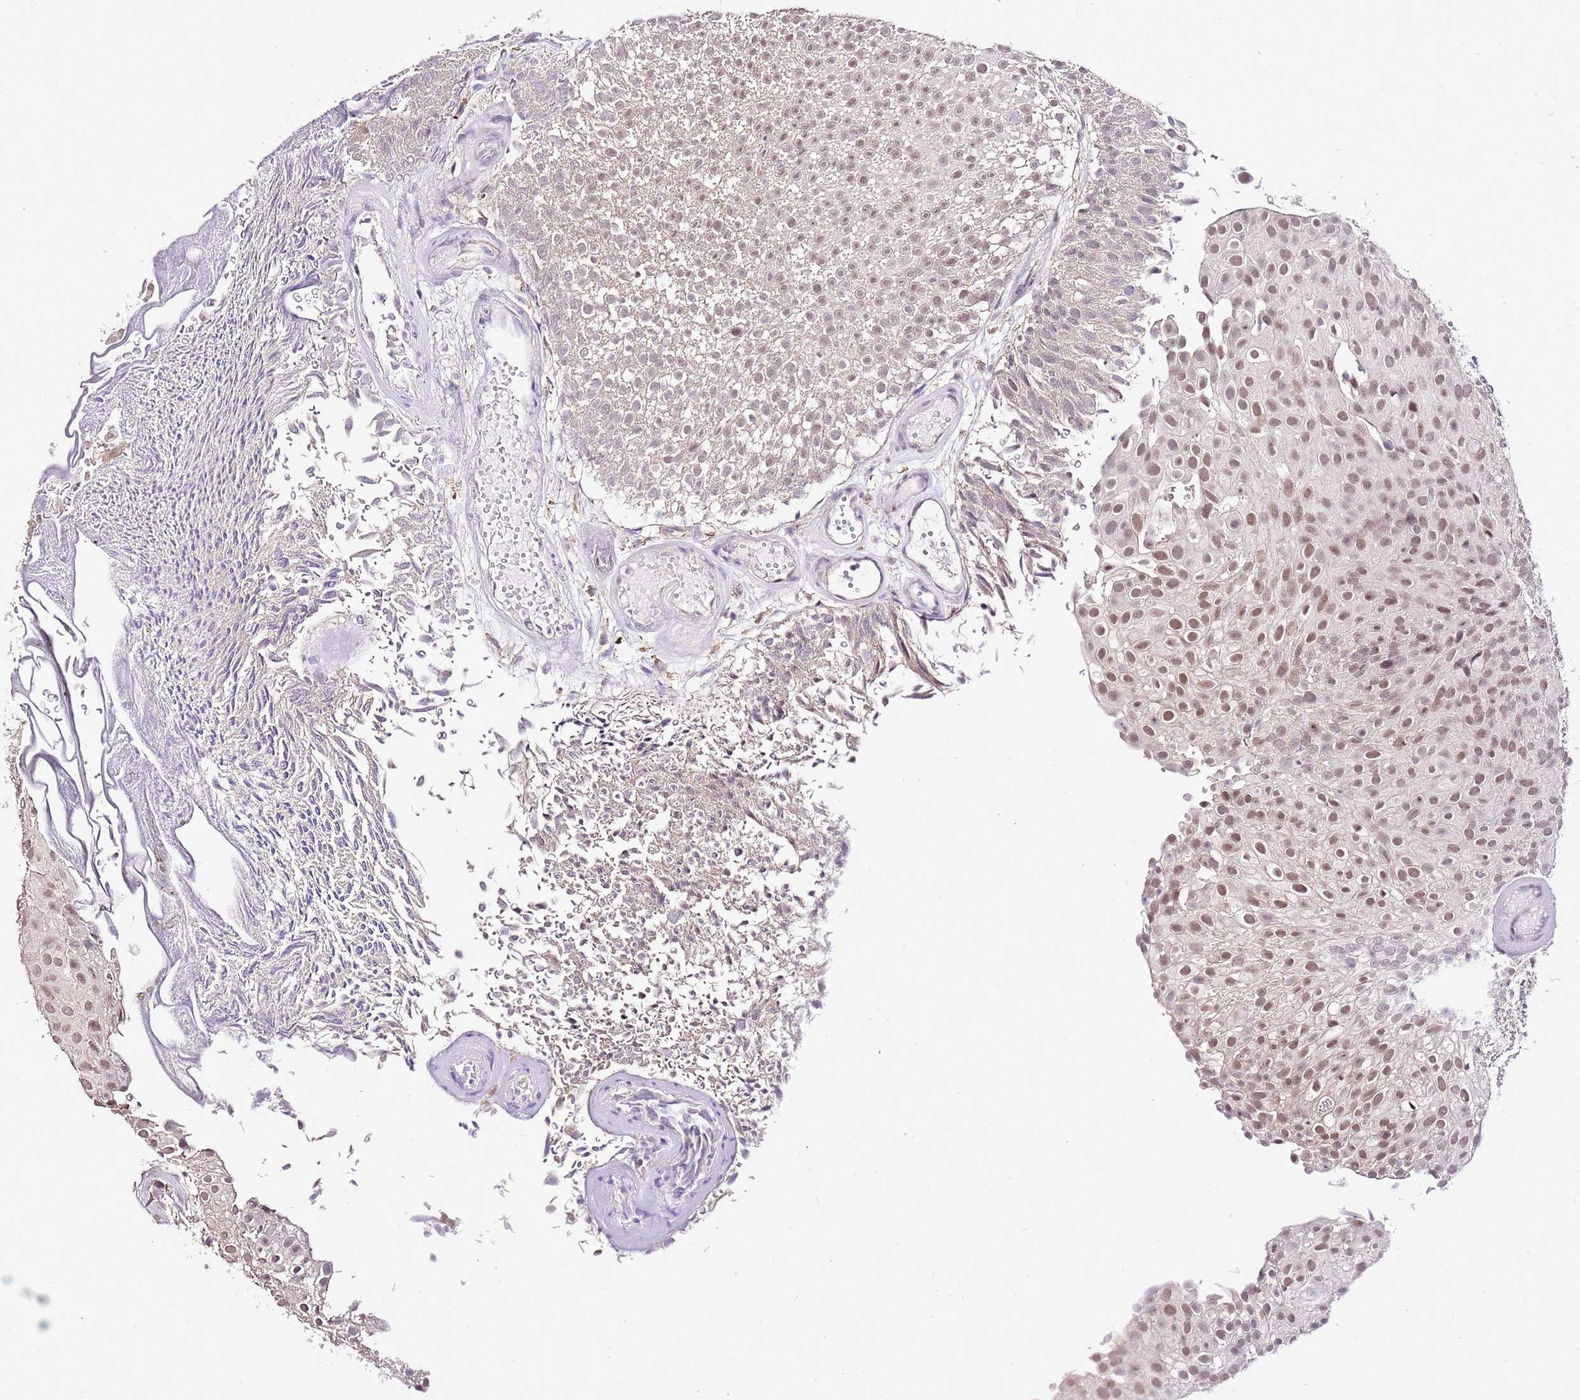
{"staining": {"intensity": "moderate", "quantity": ">75%", "location": "nuclear"}, "tissue": "urothelial cancer", "cell_type": "Tumor cells", "image_type": "cancer", "snomed": [{"axis": "morphology", "description": "Urothelial carcinoma, Low grade"}, {"axis": "topography", "description": "Urinary bladder"}], "caption": "A high-resolution histopathology image shows immunohistochemistry (IHC) staining of low-grade urothelial carcinoma, which exhibits moderate nuclear positivity in approximately >75% of tumor cells.", "gene": "IZUMO4", "patient": {"sex": "male", "age": 78}}